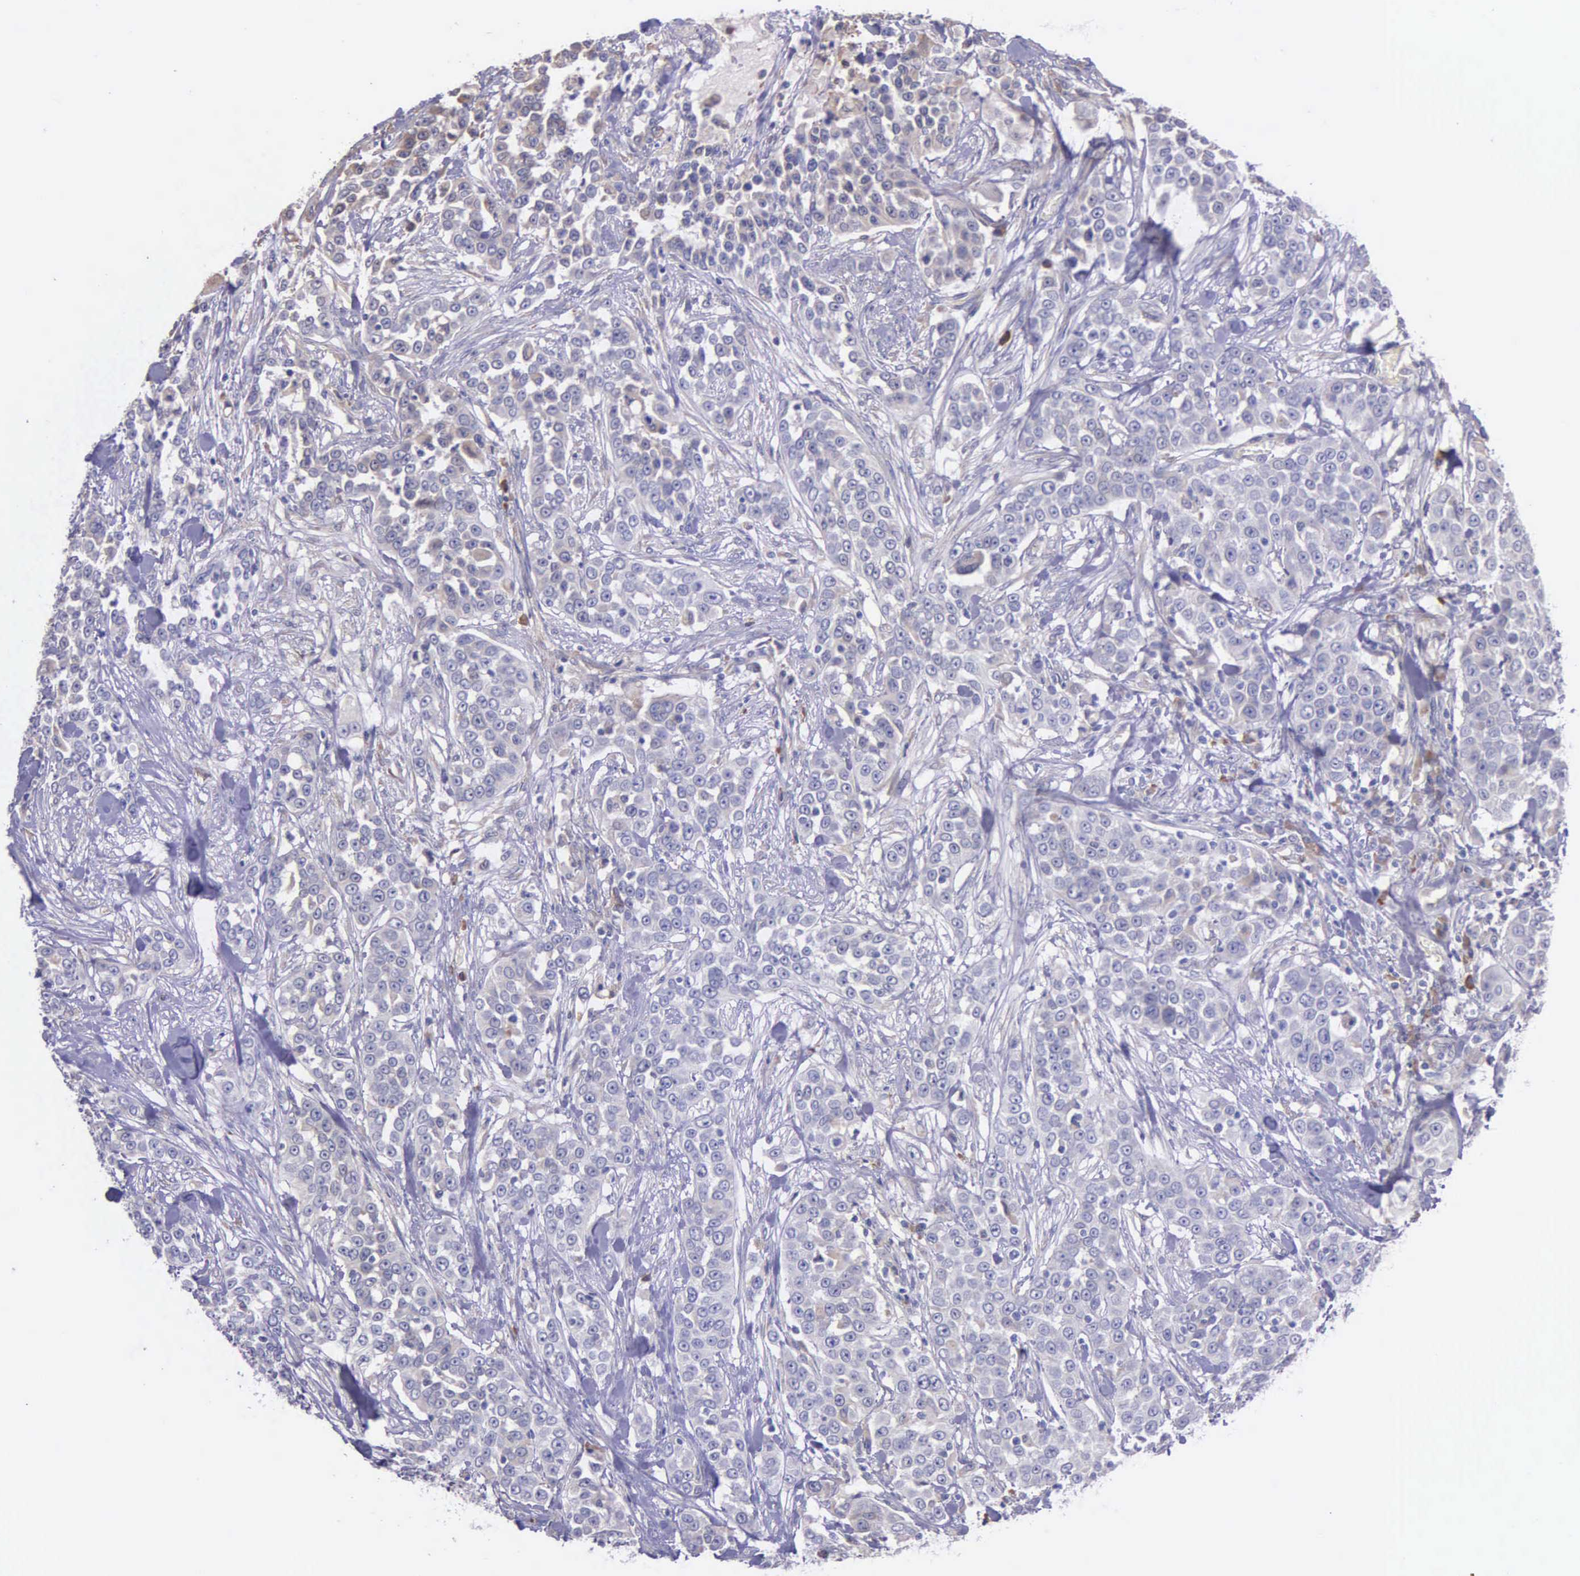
{"staining": {"intensity": "negative", "quantity": "none", "location": "none"}, "tissue": "urothelial cancer", "cell_type": "Tumor cells", "image_type": "cancer", "snomed": [{"axis": "morphology", "description": "Urothelial carcinoma, High grade"}, {"axis": "topography", "description": "Urinary bladder"}], "caption": "This image is of high-grade urothelial carcinoma stained with IHC to label a protein in brown with the nuclei are counter-stained blue. There is no expression in tumor cells.", "gene": "ZC3H12B", "patient": {"sex": "female", "age": 80}}